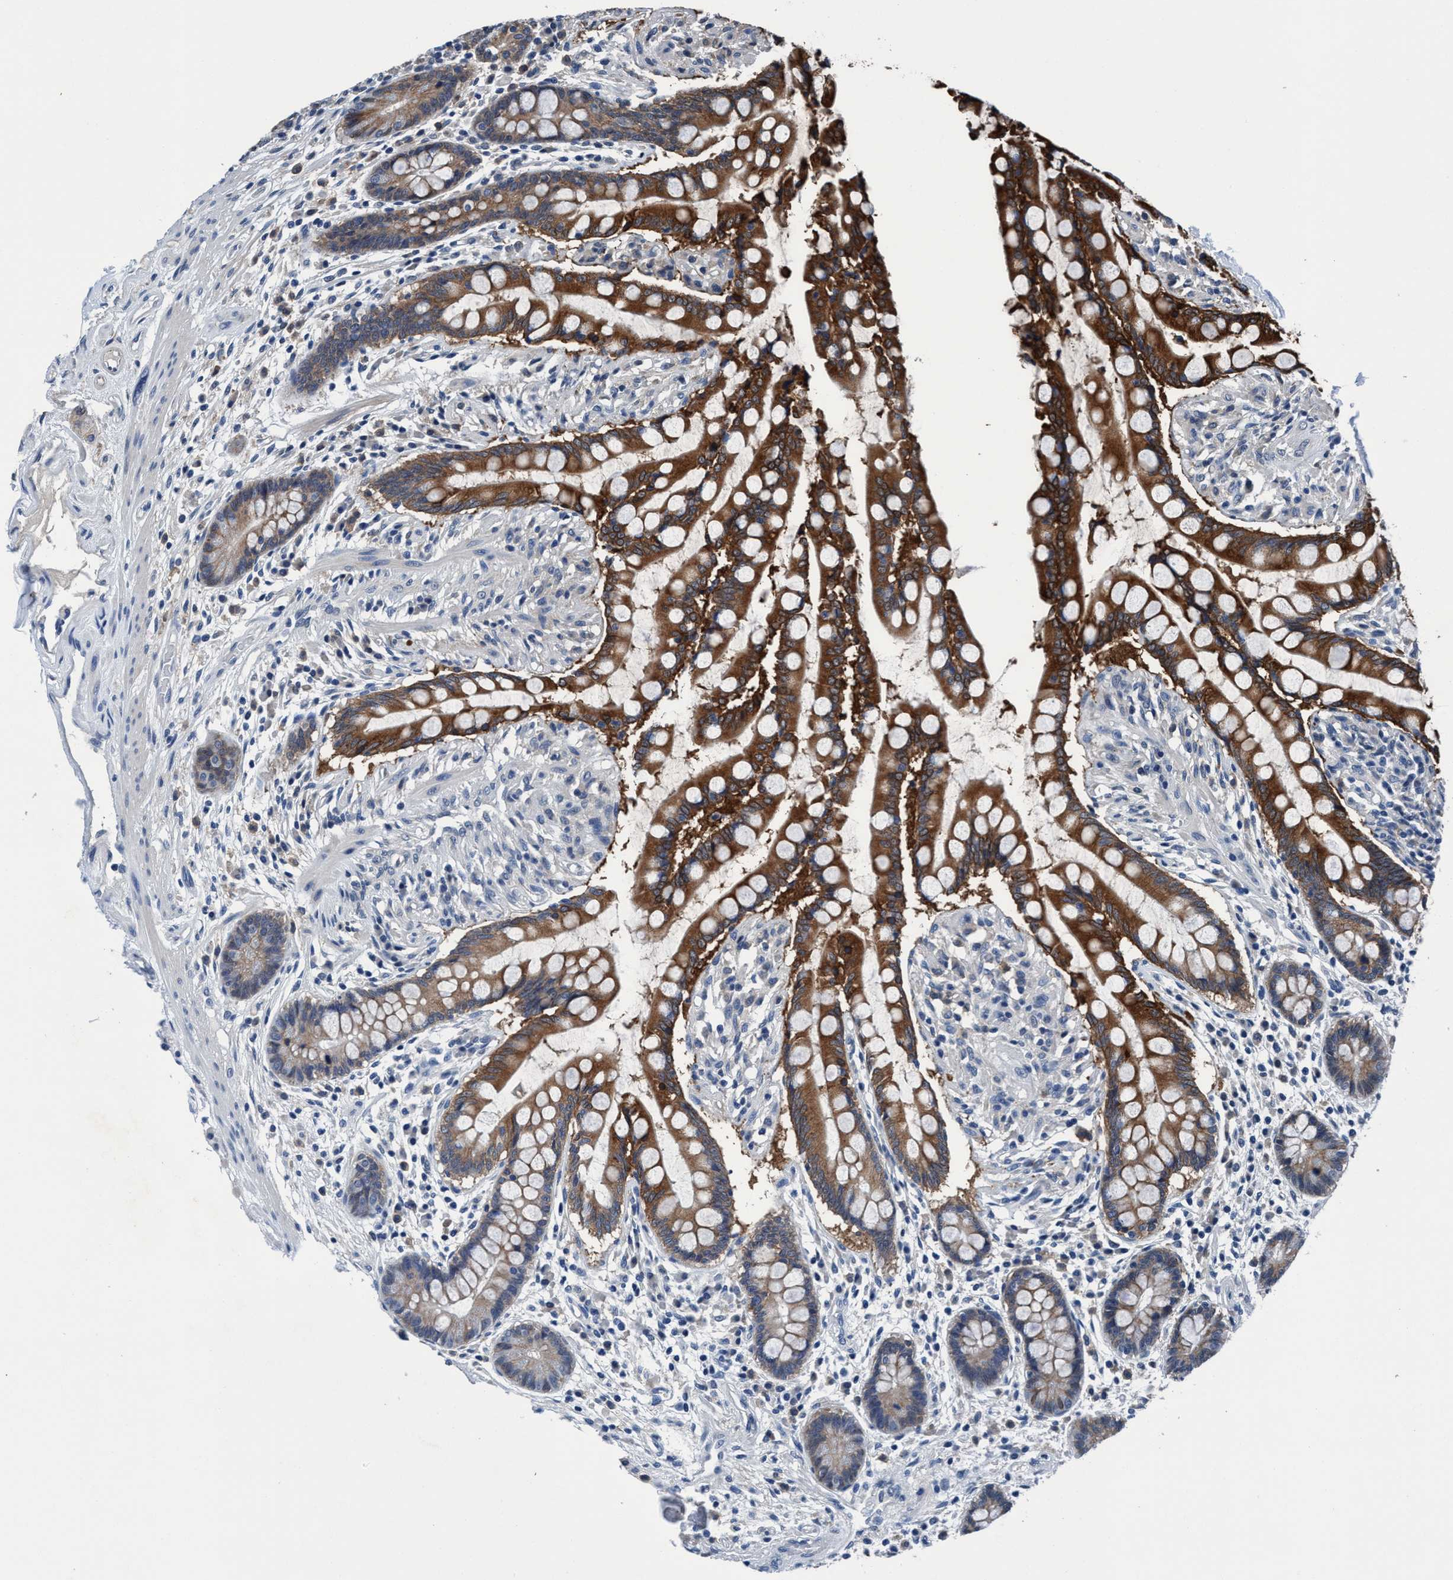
{"staining": {"intensity": "negative", "quantity": "none", "location": "none"}, "tissue": "colon", "cell_type": "Endothelial cells", "image_type": "normal", "snomed": [{"axis": "morphology", "description": "Normal tissue, NOS"}, {"axis": "topography", "description": "Colon"}], "caption": "Micrograph shows no protein expression in endothelial cells of unremarkable colon. (DAB (3,3'-diaminobenzidine) IHC, high magnification).", "gene": "TMEM94", "patient": {"sex": "male", "age": 73}}